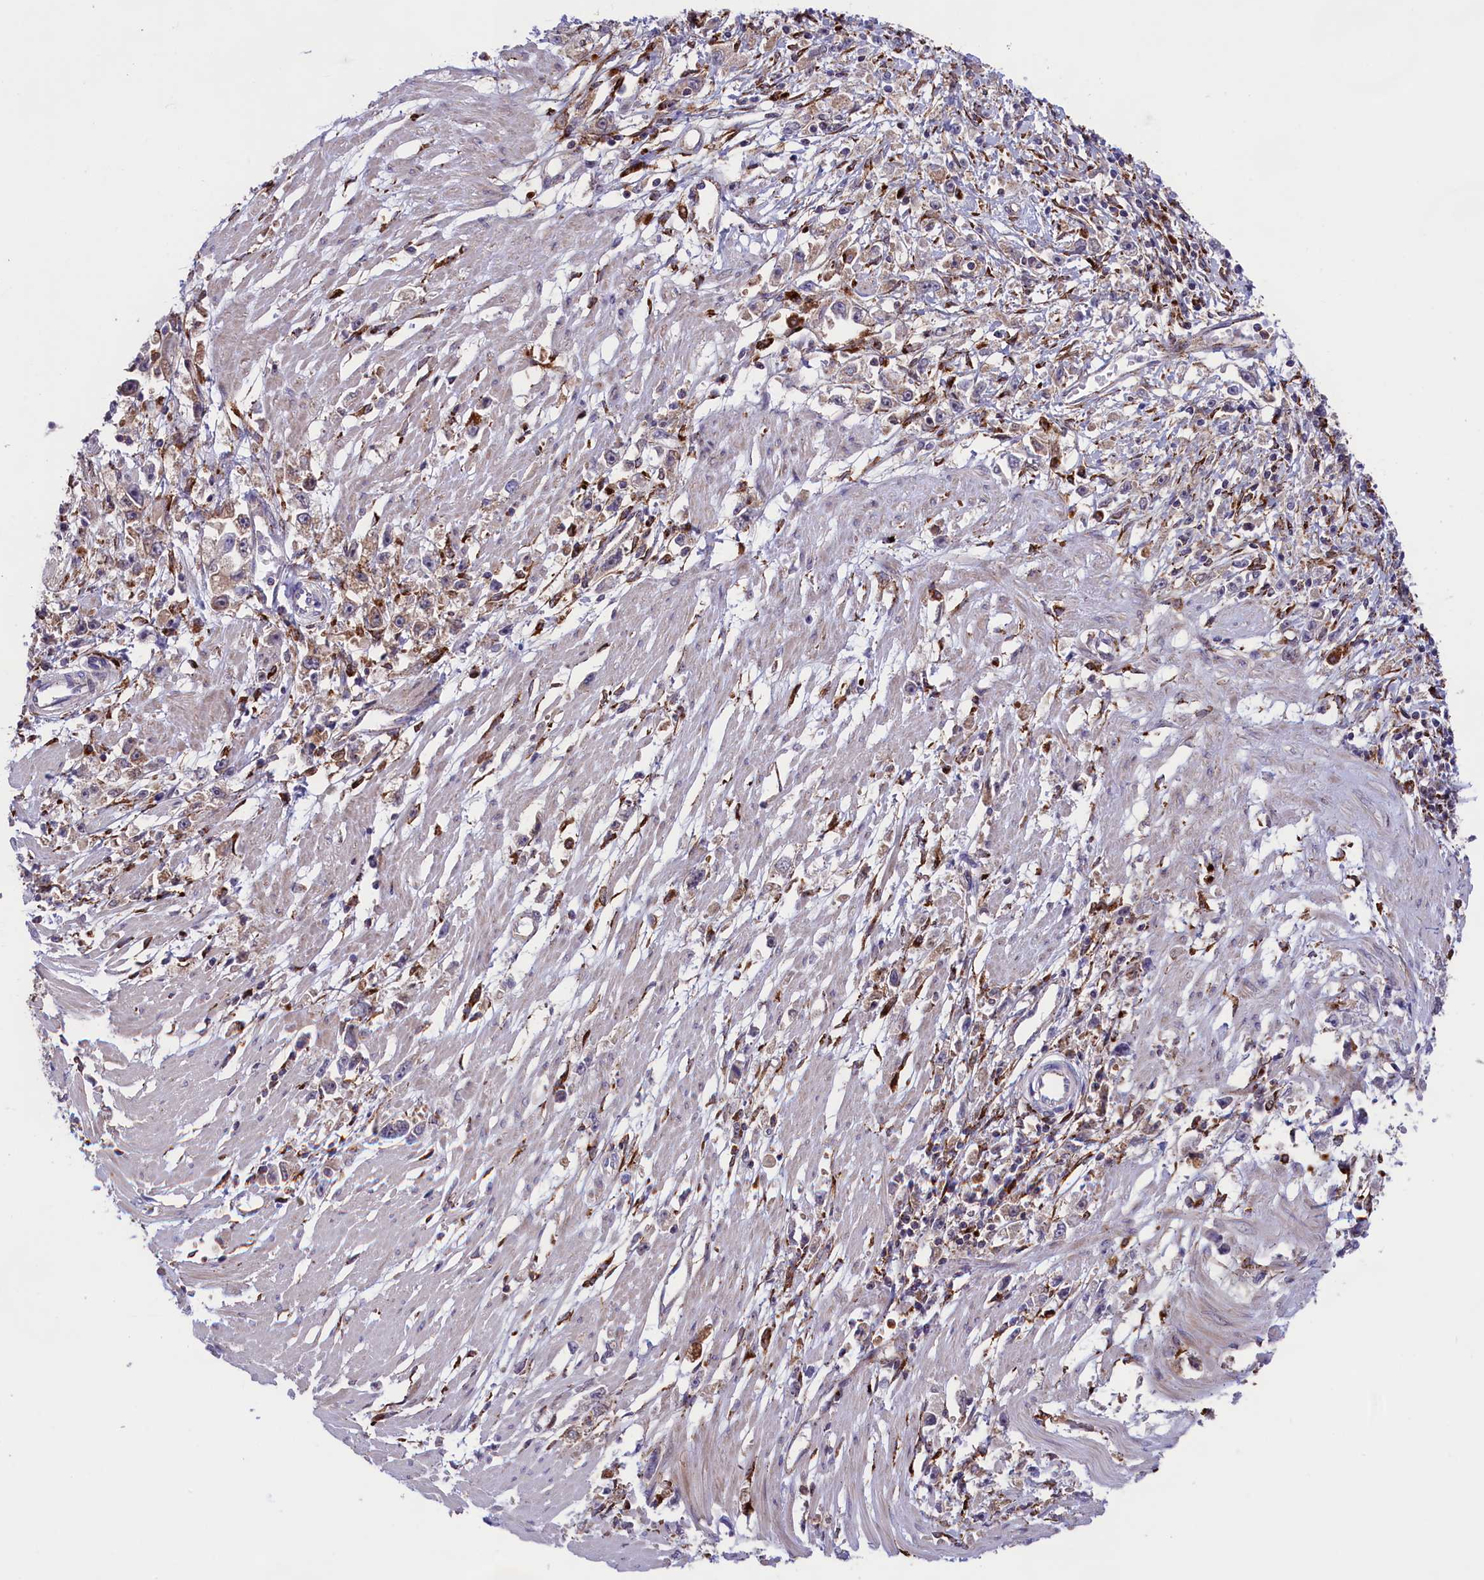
{"staining": {"intensity": "weak", "quantity": "<25%", "location": "cytoplasmic/membranous"}, "tissue": "stomach cancer", "cell_type": "Tumor cells", "image_type": "cancer", "snomed": [{"axis": "morphology", "description": "Adenocarcinoma, NOS"}, {"axis": "topography", "description": "Stomach"}], "caption": "Tumor cells are negative for brown protein staining in stomach adenocarcinoma.", "gene": "MAN2B1", "patient": {"sex": "female", "age": 59}}